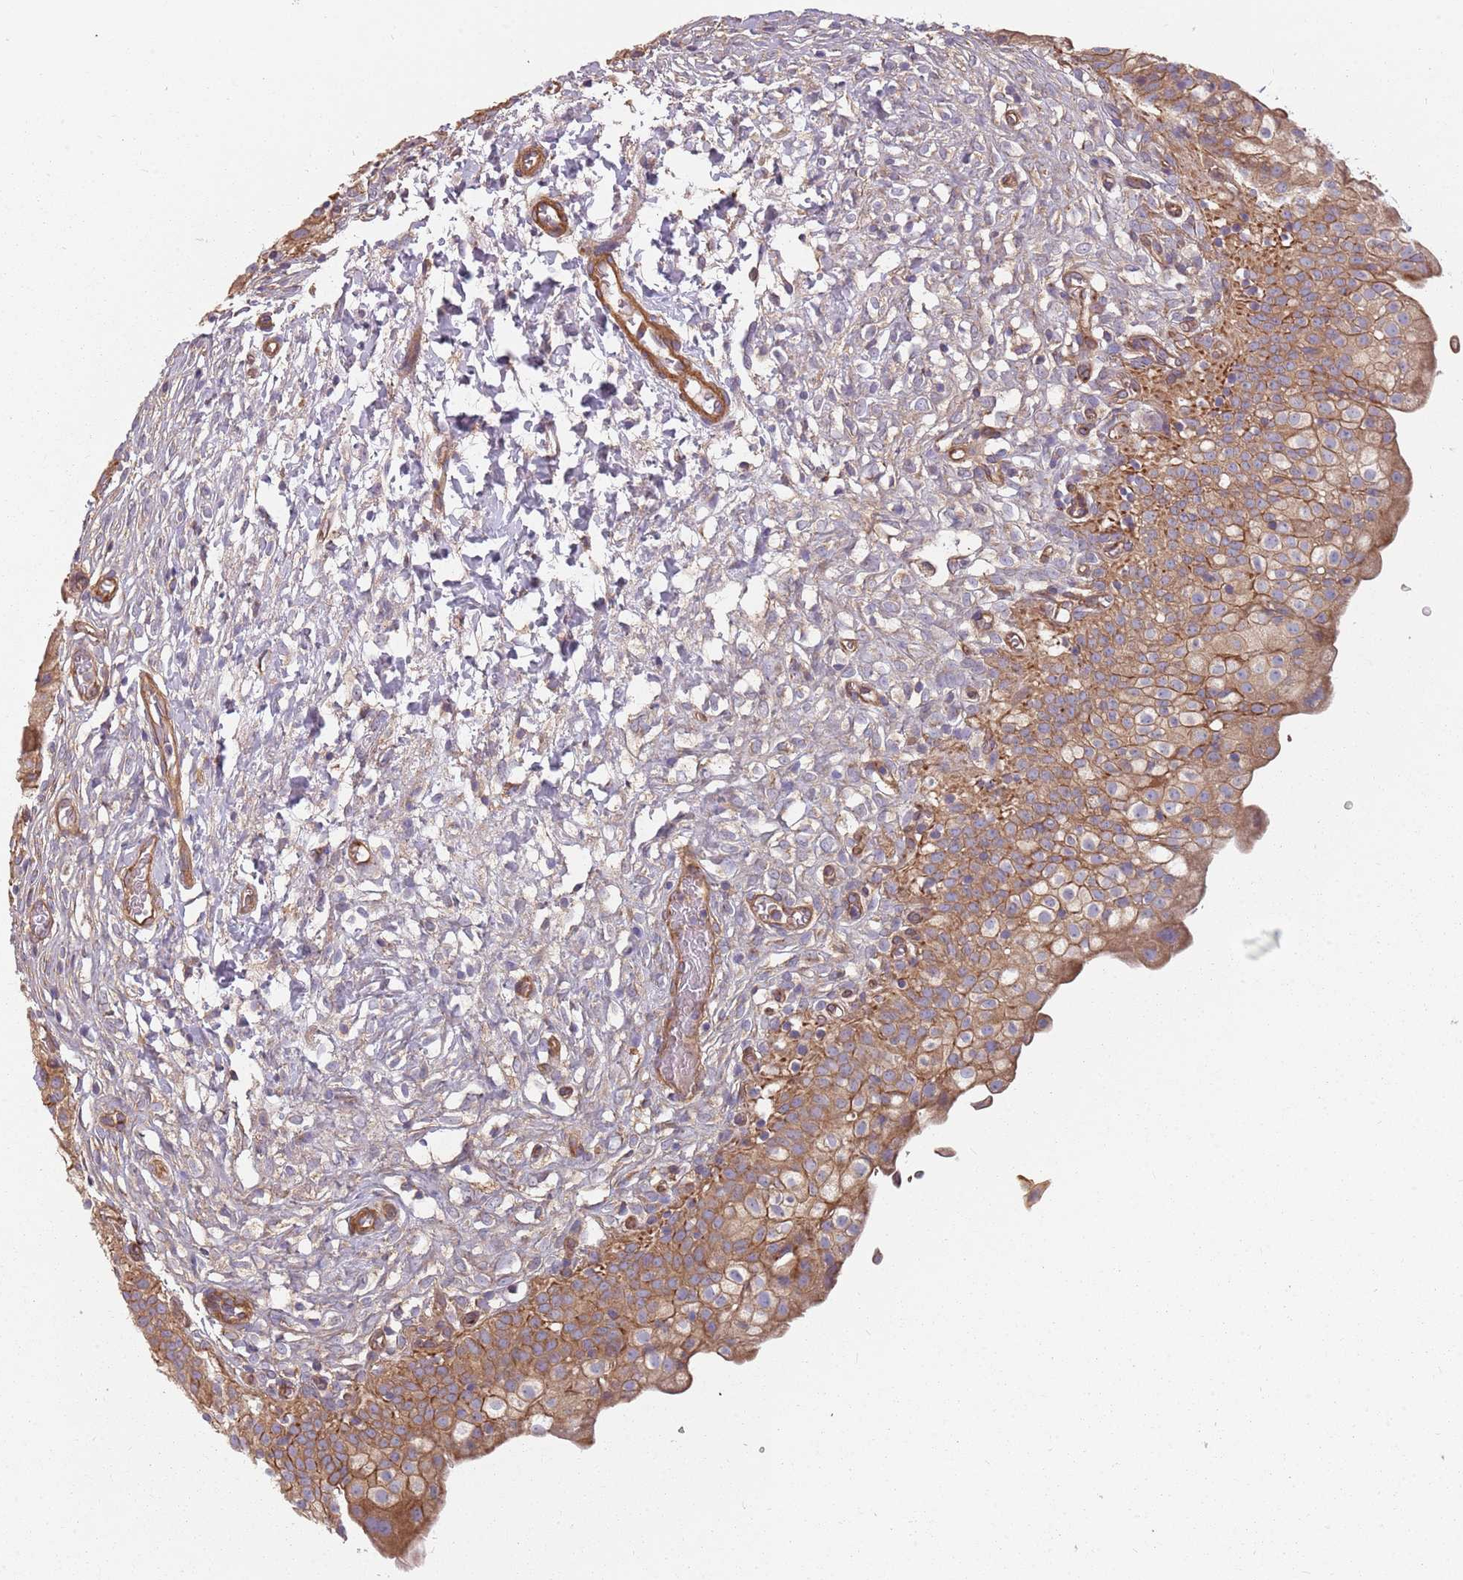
{"staining": {"intensity": "moderate", "quantity": ">75%", "location": "cytoplasmic/membranous"}, "tissue": "urinary bladder", "cell_type": "Urothelial cells", "image_type": "normal", "snomed": [{"axis": "morphology", "description": "Normal tissue, NOS"}, {"axis": "topography", "description": "Urinary bladder"}], "caption": "Moderate cytoplasmic/membranous positivity is present in about >75% of urothelial cells in benign urinary bladder.", "gene": "SPDL1", "patient": {"sex": "male", "age": 55}}